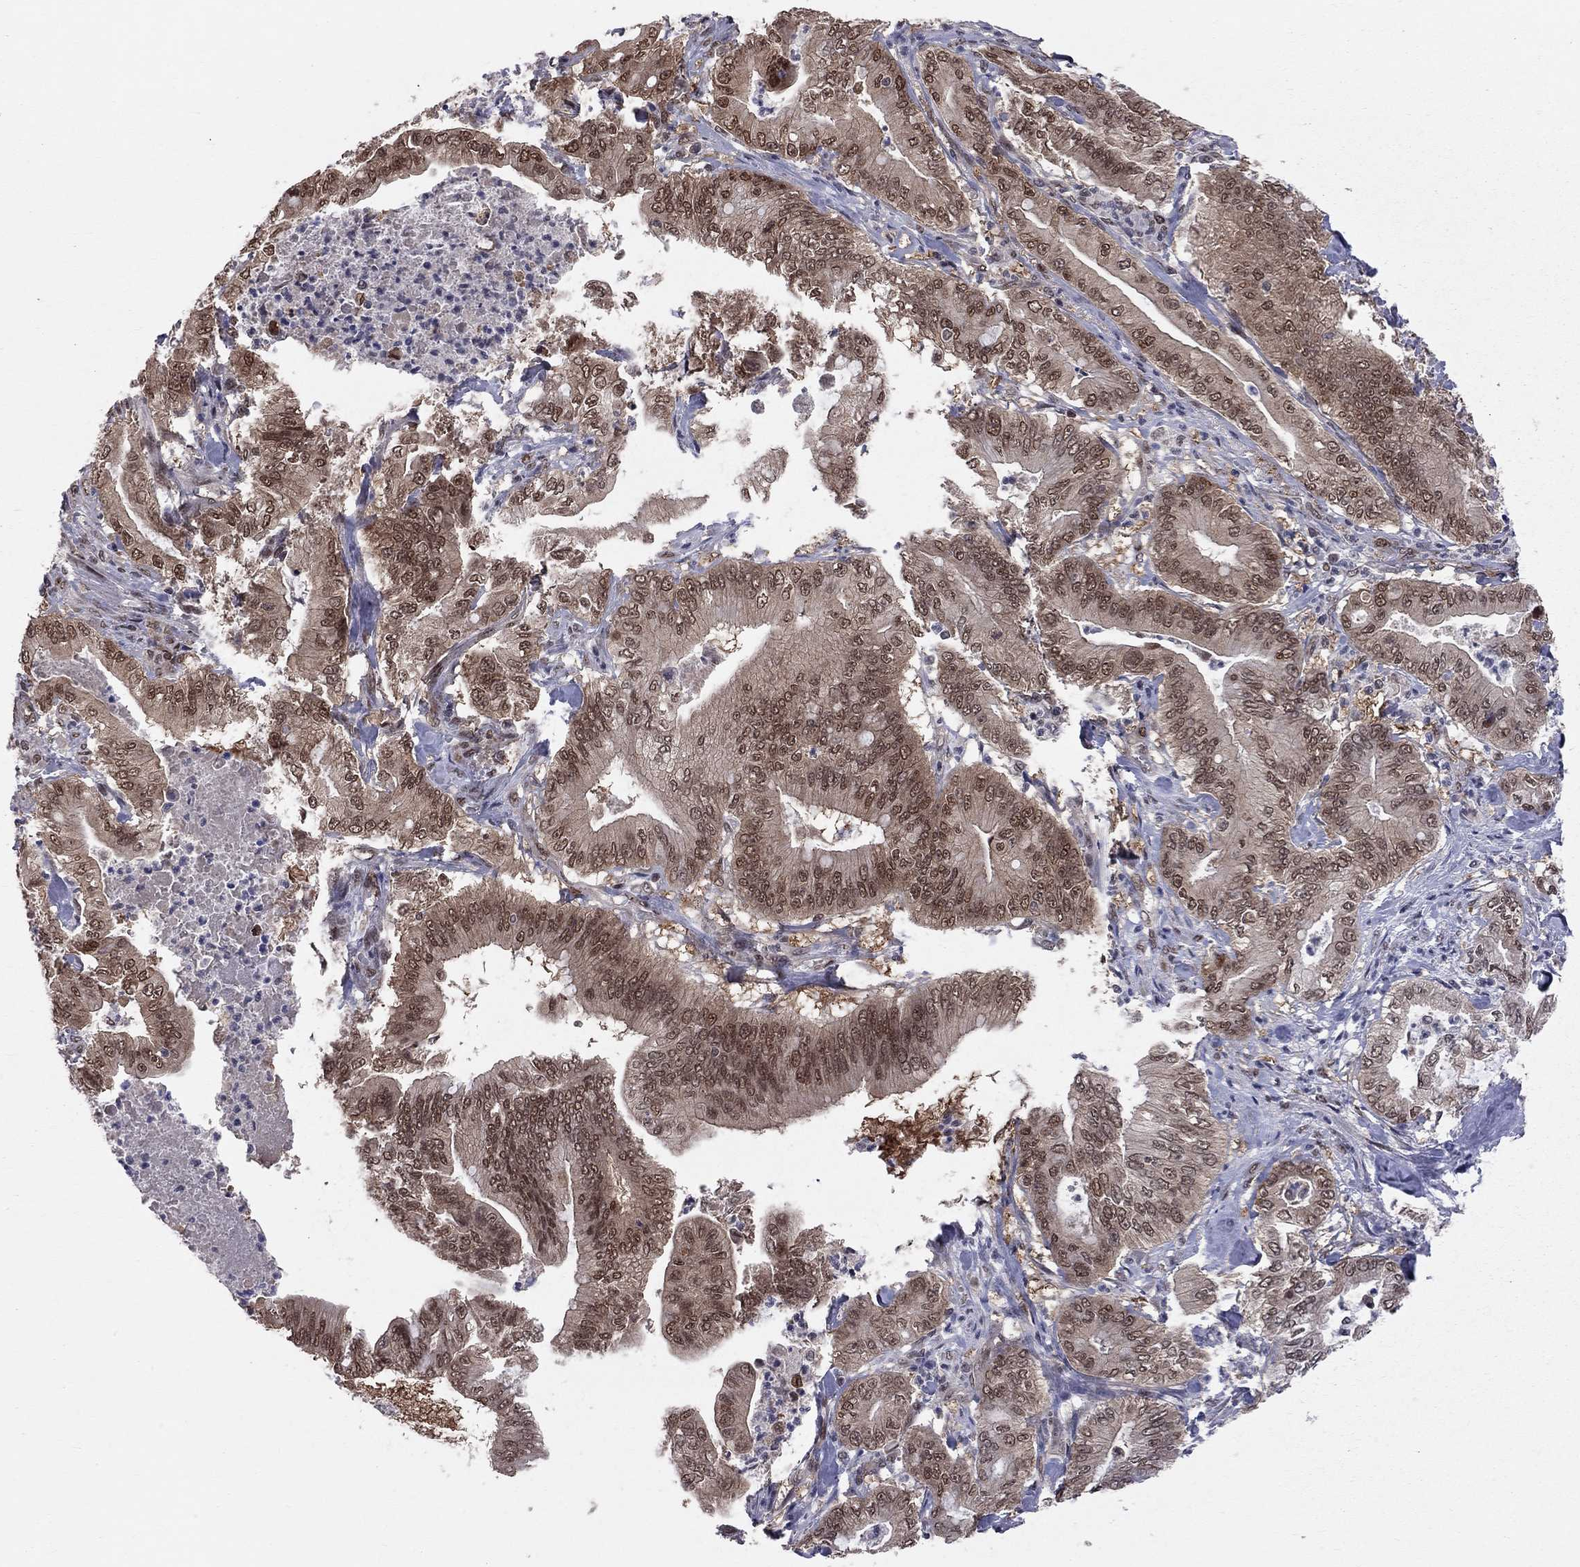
{"staining": {"intensity": "moderate", "quantity": "25%-75%", "location": "nuclear"}, "tissue": "pancreatic cancer", "cell_type": "Tumor cells", "image_type": "cancer", "snomed": [{"axis": "morphology", "description": "Adenocarcinoma, NOS"}, {"axis": "topography", "description": "Pancreas"}], "caption": "Pancreatic cancer was stained to show a protein in brown. There is medium levels of moderate nuclear positivity in approximately 25%-75% of tumor cells. The staining is performed using DAB (3,3'-diaminobenzidine) brown chromogen to label protein expression. The nuclei are counter-stained blue using hematoxylin.", "gene": "SAP30L", "patient": {"sex": "male", "age": 71}}